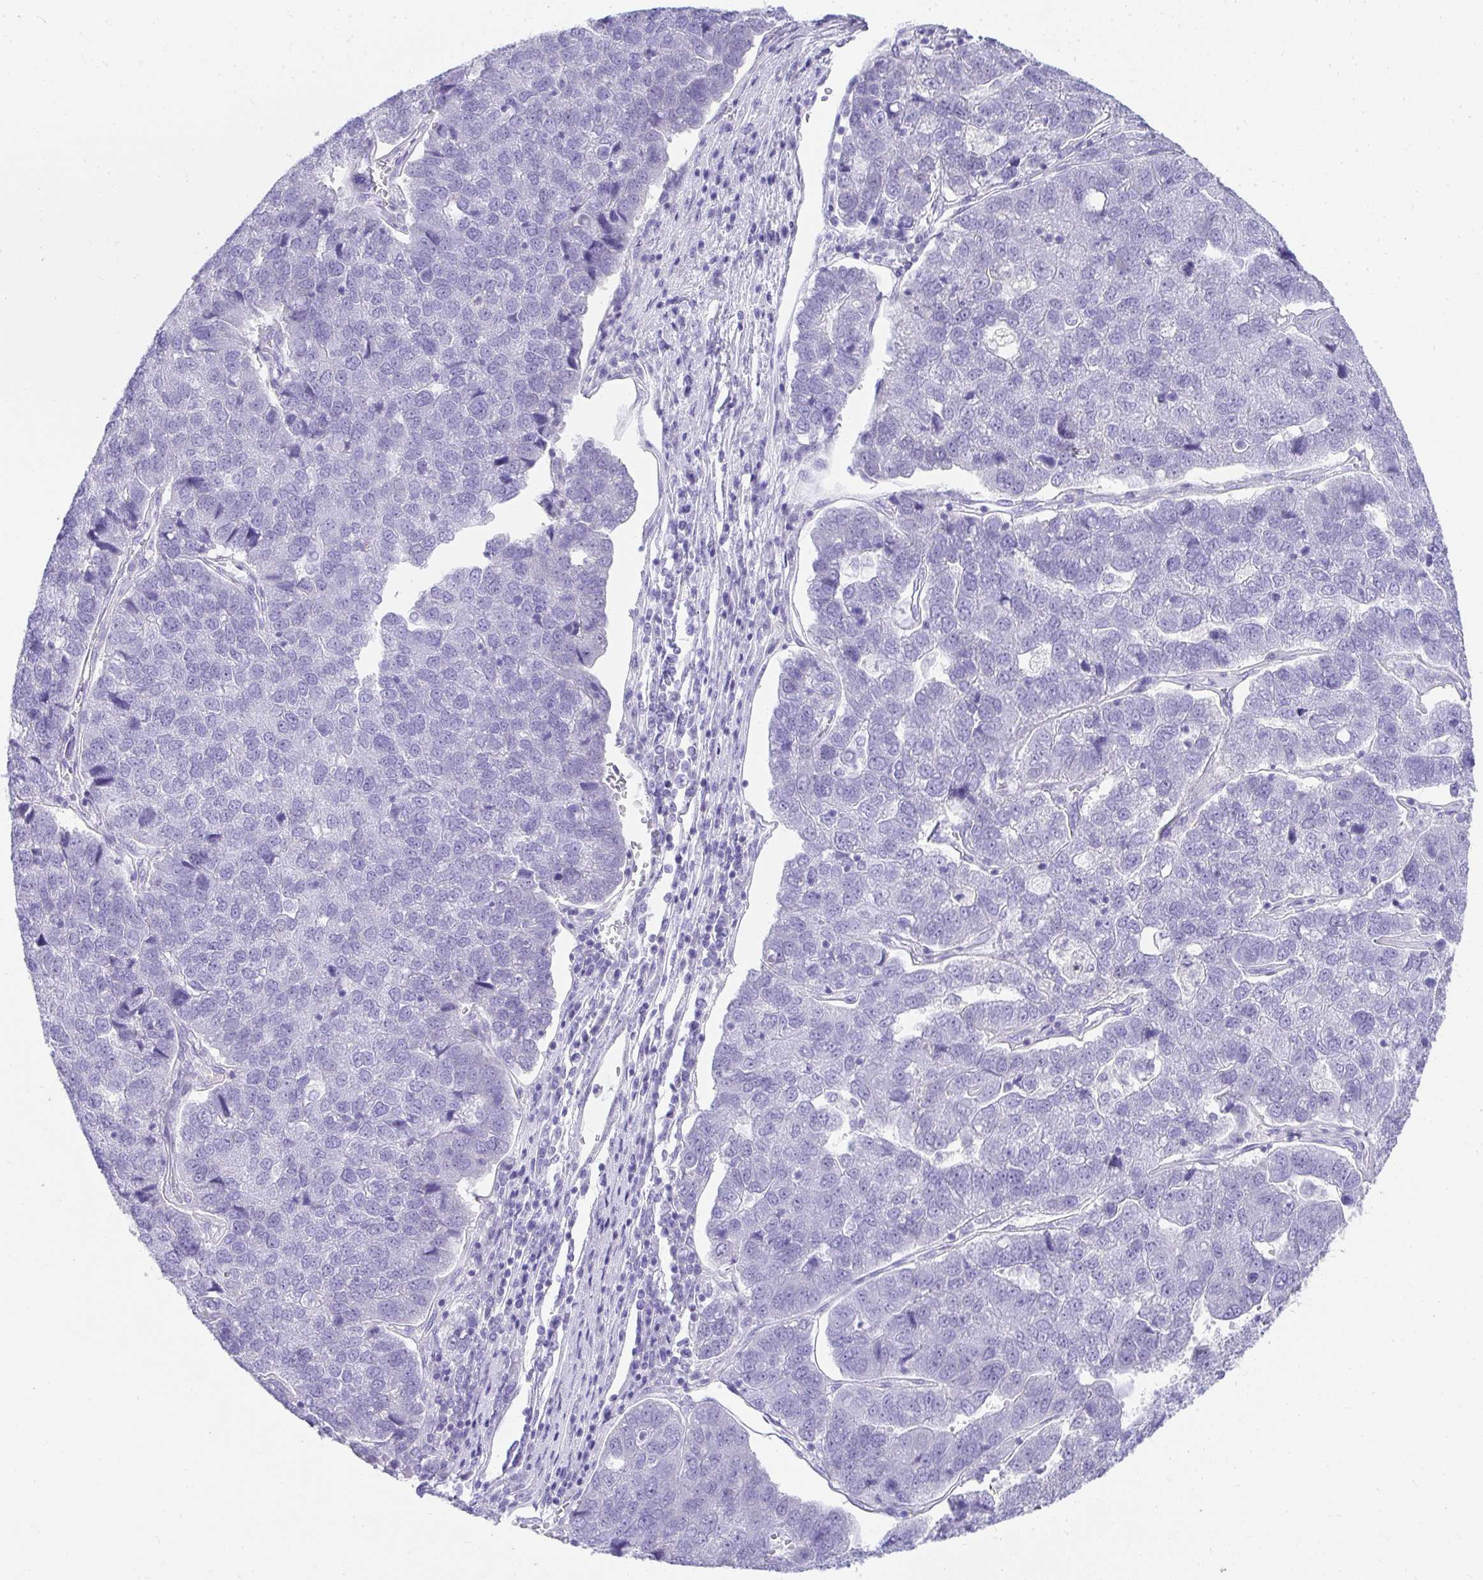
{"staining": {"intensity": "negative", "quantity": "none", "location": "none"}, "tissue": "pancreatic cancer", "cell_type": "Tumor cells", "image_type": "cancer", "snomed": [{"axis": "morphology", "description": "Adenocarcinoma, NOS"}, {"axis": "topography", "description": "Pancreas"}], "caption": "Immunohistochemistry (IHC) of adenocarcinoma (pancreatic) displays no staining in tumor cells.", "gene": "TNNT1", "patient": {"sex": "female", "age": 61}}